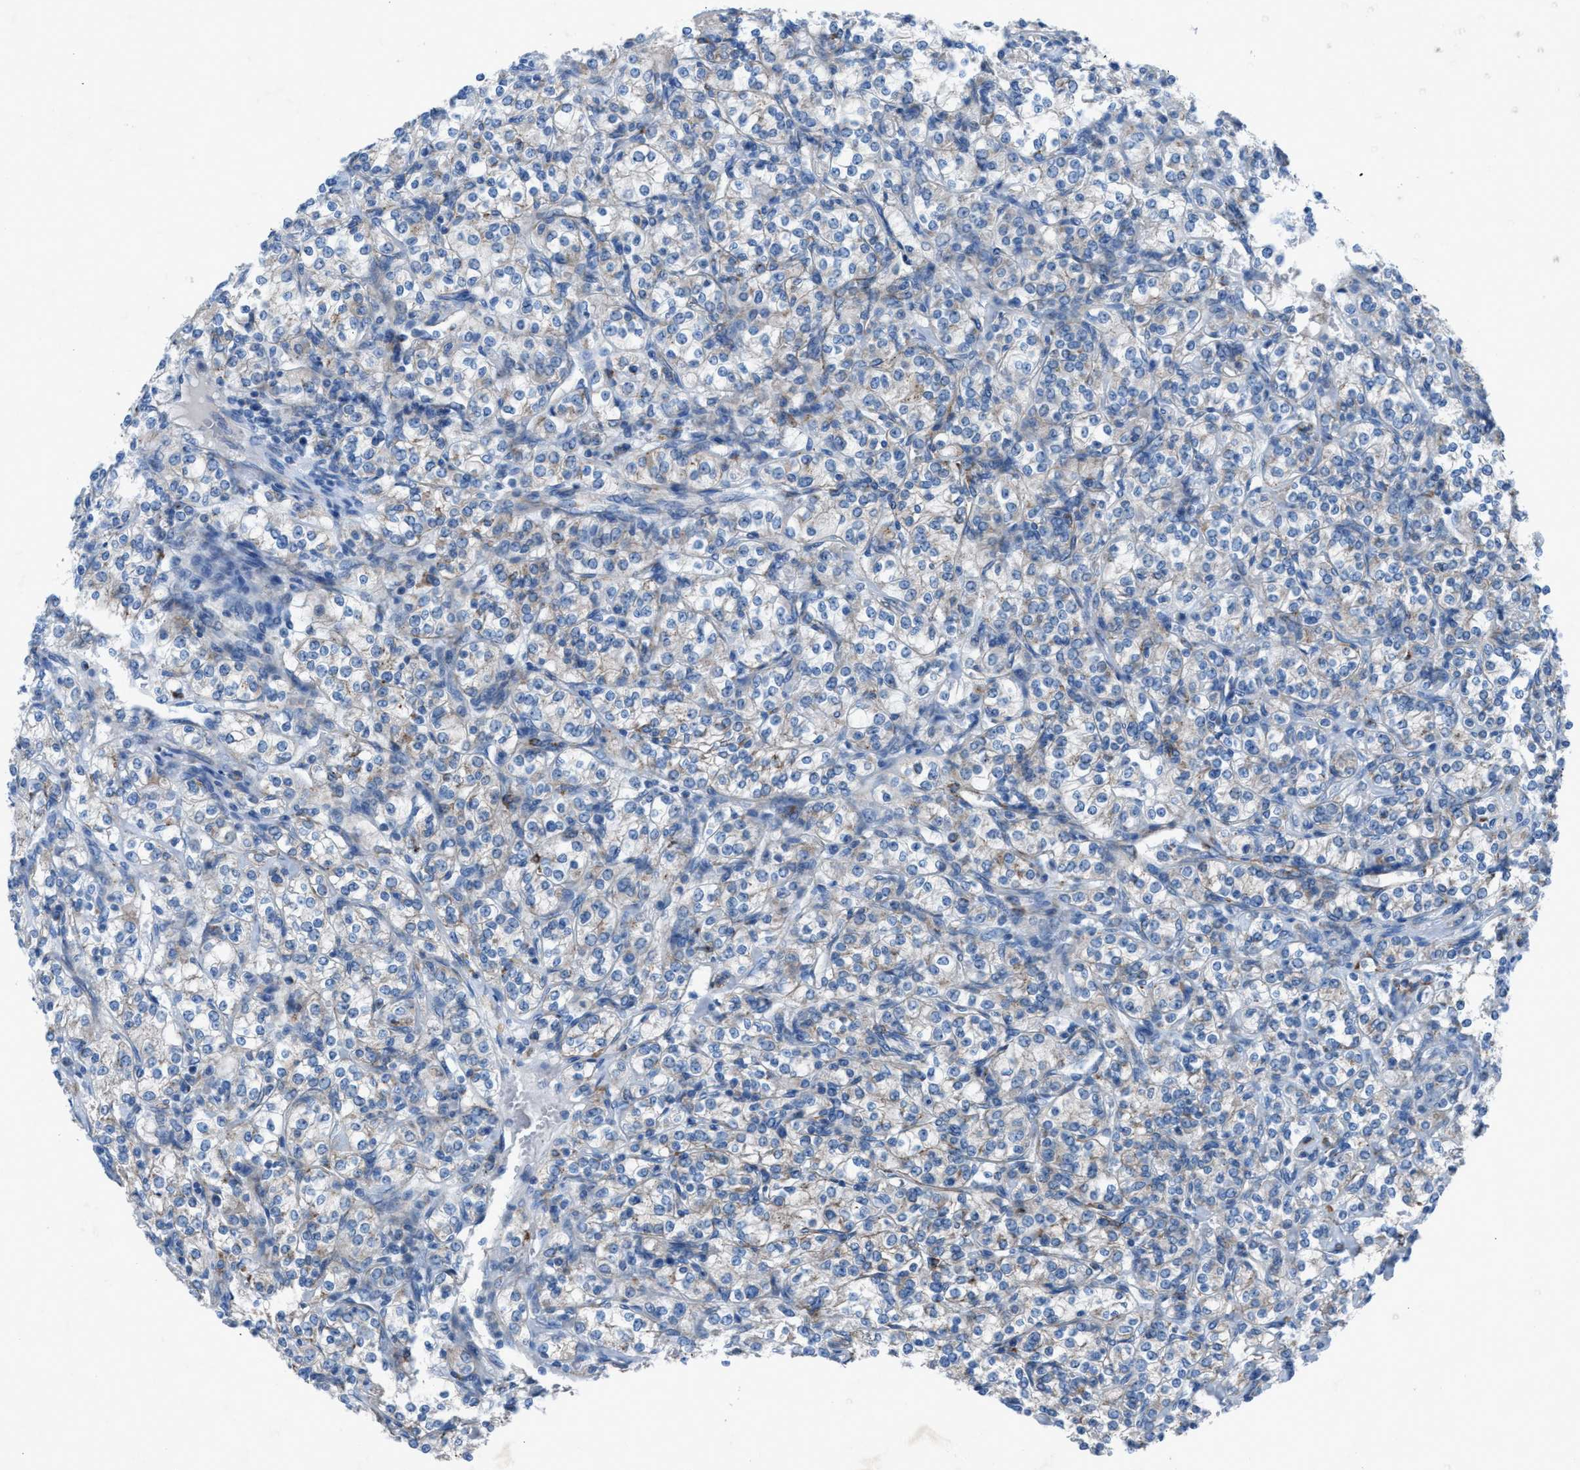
{"staining": {"intensity": "weak", "quantity": "25%-75%", "location": "cytoplasmic/membranous"}, "tissue": "renal cancer", "cell_type": "Tumor cells", "image_type": "cancer", "snomed": [{"axis": "morphology", "description": "Adenocarcinoma, NOS"}, {"axis": "topography", "description": "Kidney"}], "caption": "Renal cancer stained with DAB (3,3'-diaminobenzidine) immunohistochemistry (IHC) demonstrates low levels of weak cytoplasmic/membranous expression in about 25%-75% of tumor cells. The staining is performed using DAB brown chromogen to label protein expression. The nuclei are counter-stained blue using hematoxylin.", "gene": "CD1B", "patient": {"sex": "male", "age": 77}}